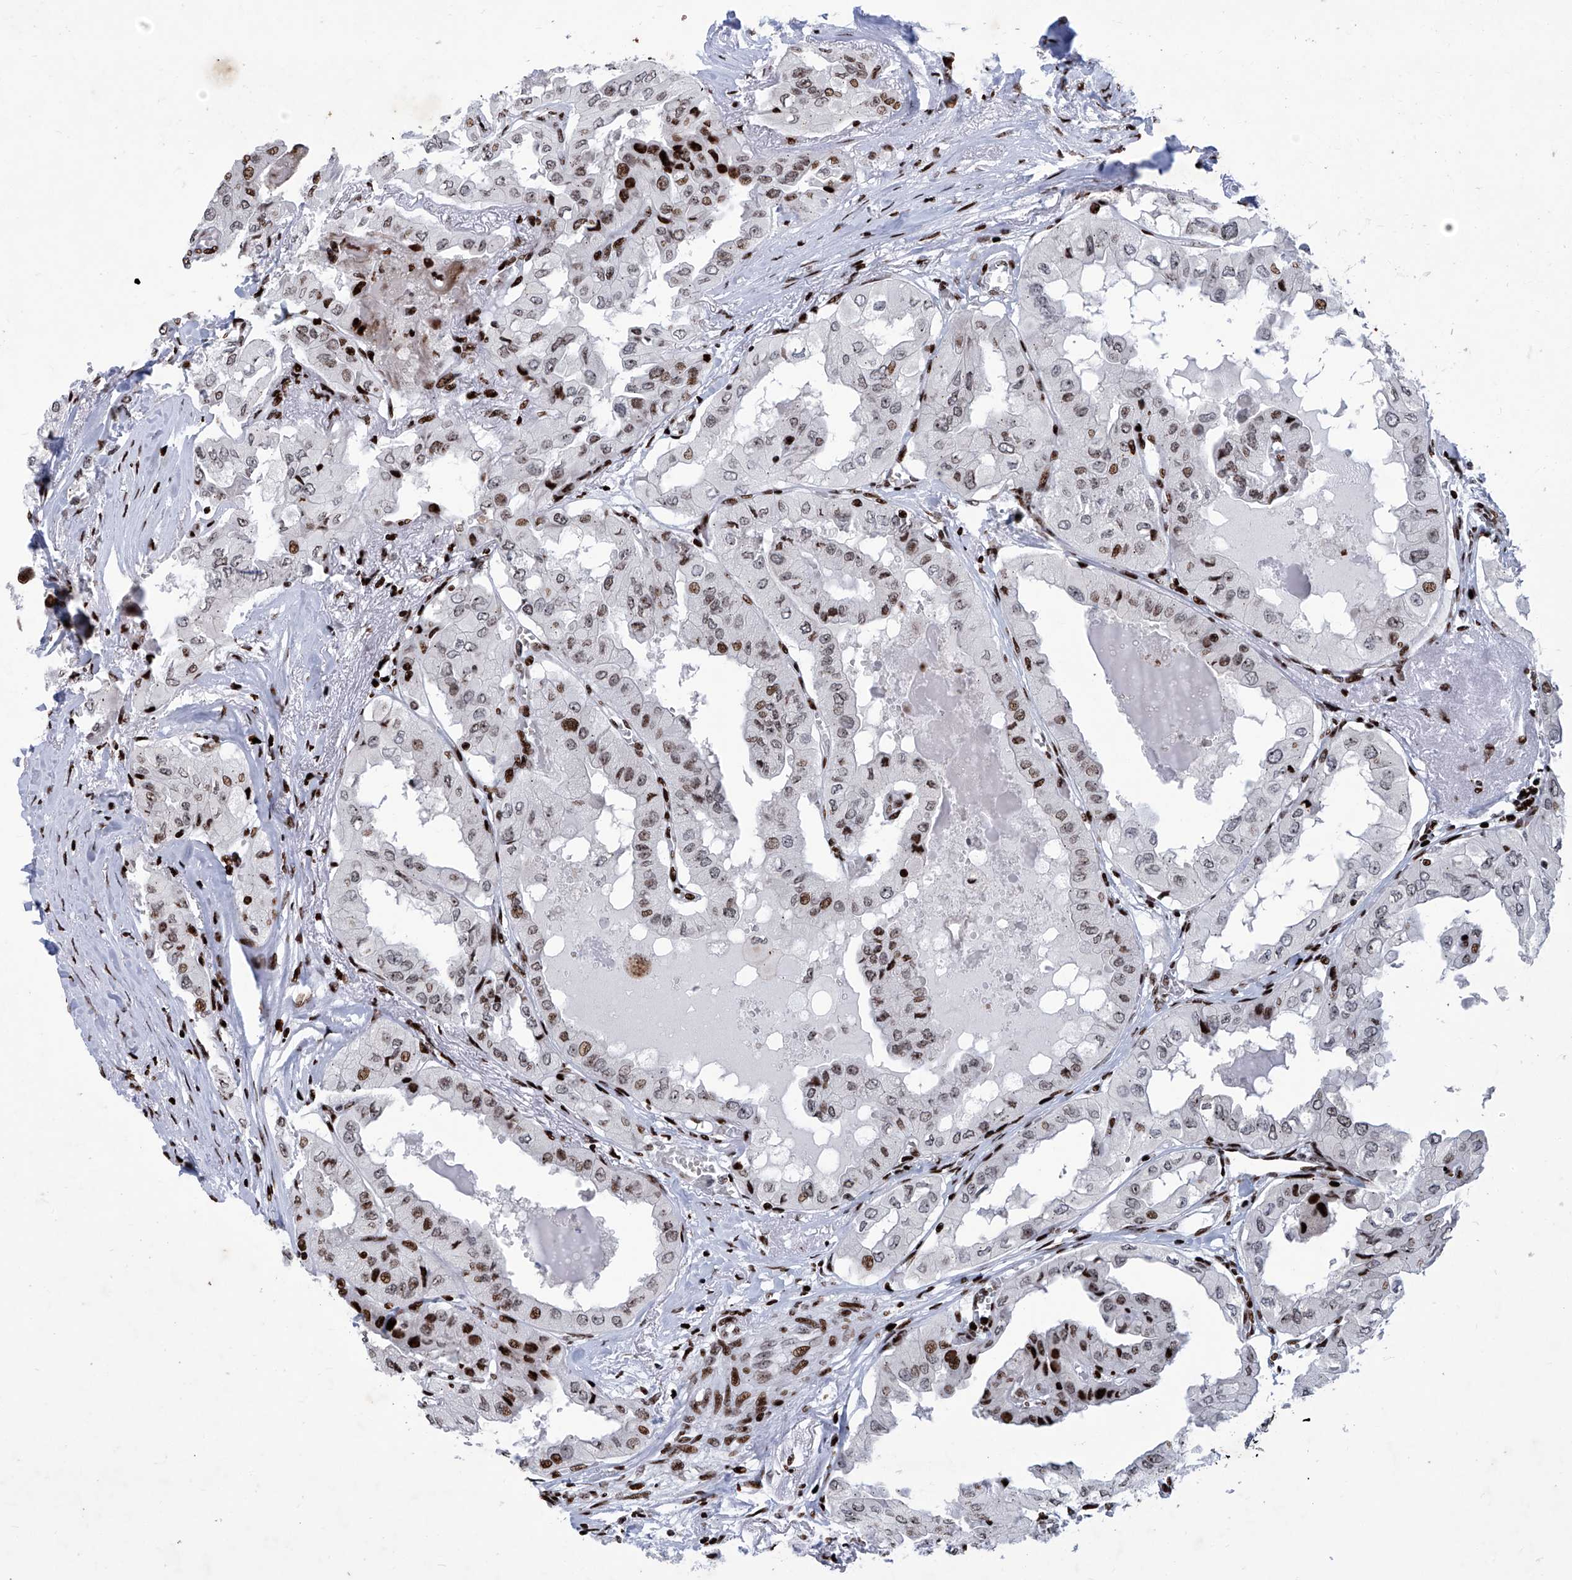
{"staining": {"intensity": "moderate", "quantity": ">75%", "location": "nuclear"}, "tissue": "thyroid cancer", "cell_type": "Tumor cells", "image_type": "cancer", "snomed": [{"axis": "morphology", "description": "Papillary adenocarcinoma, NOS"}, {"axis": "topography", "description": "Thyroid gland"}], "caption": "IHC micrograph of neoplastic tissue: thyroid cancer (papillary adenocarcinoma) stained using immunohistochemistry displays medium levels of moderate protein expression localized specifically in the nuclear of tumor cells, appearing as a nuclear brown color.", "gene": "HEY2", "patient": {"sex": "female", "age": 59}}